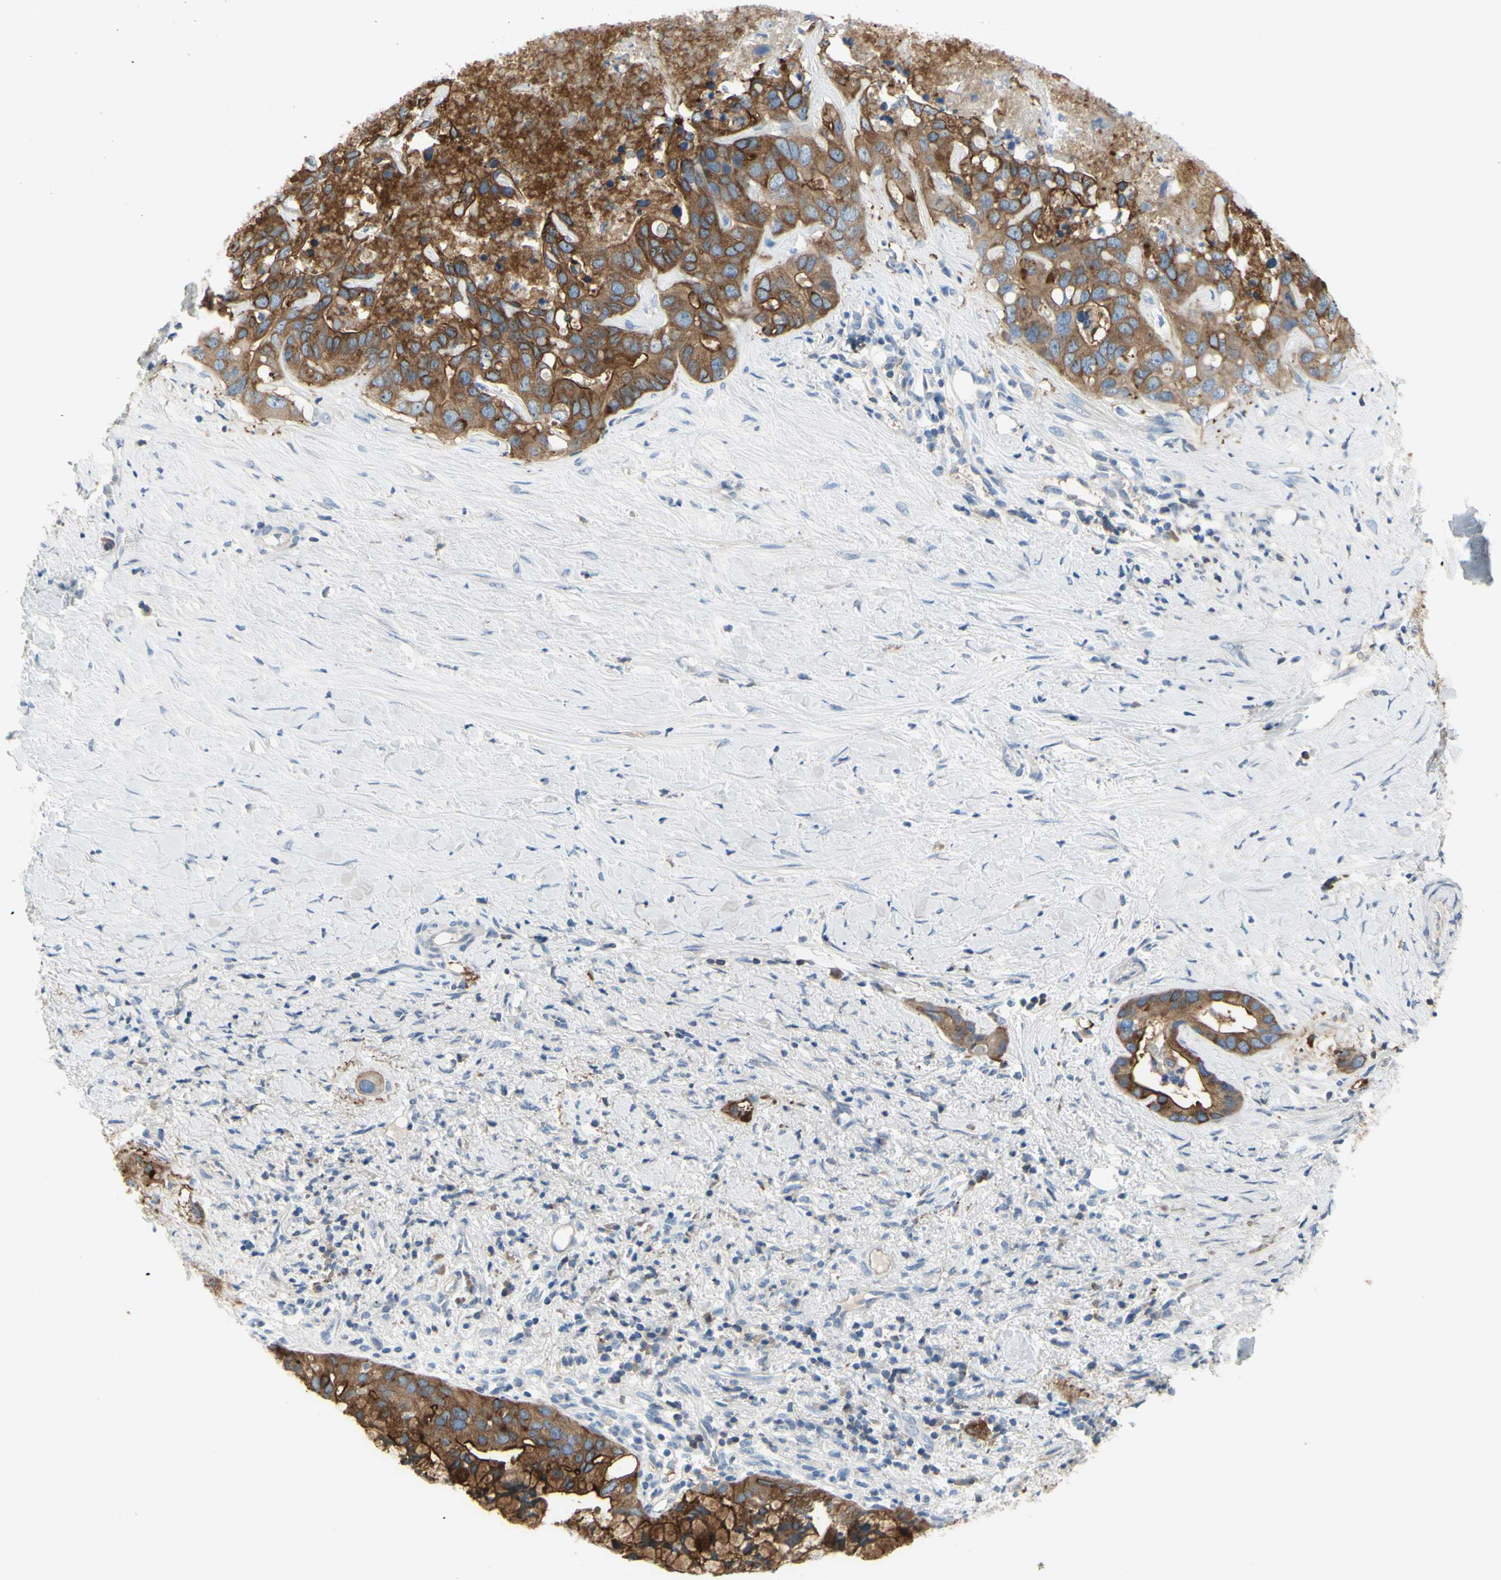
{"staining": {"intensity": "strong", "quantity": ">75%", "location": "cytoplasmic/membranous"}, "tissue": "liver cancer", "cell_type": "Tumor cells", "image_type": "cancer", "snomed": [{"axis": "morphology", "description": "Cholangiocarcinoma"}, {"axis": "topography", "description": "Liver"}], "caption": "Strong cytoplasmic/membranous staining is appreciated in about >75% of tumor cells in liver cancer (cholangiocarcinoma).", "gene": "MUC1", "patient": {"sex": "female", "age": 65}}